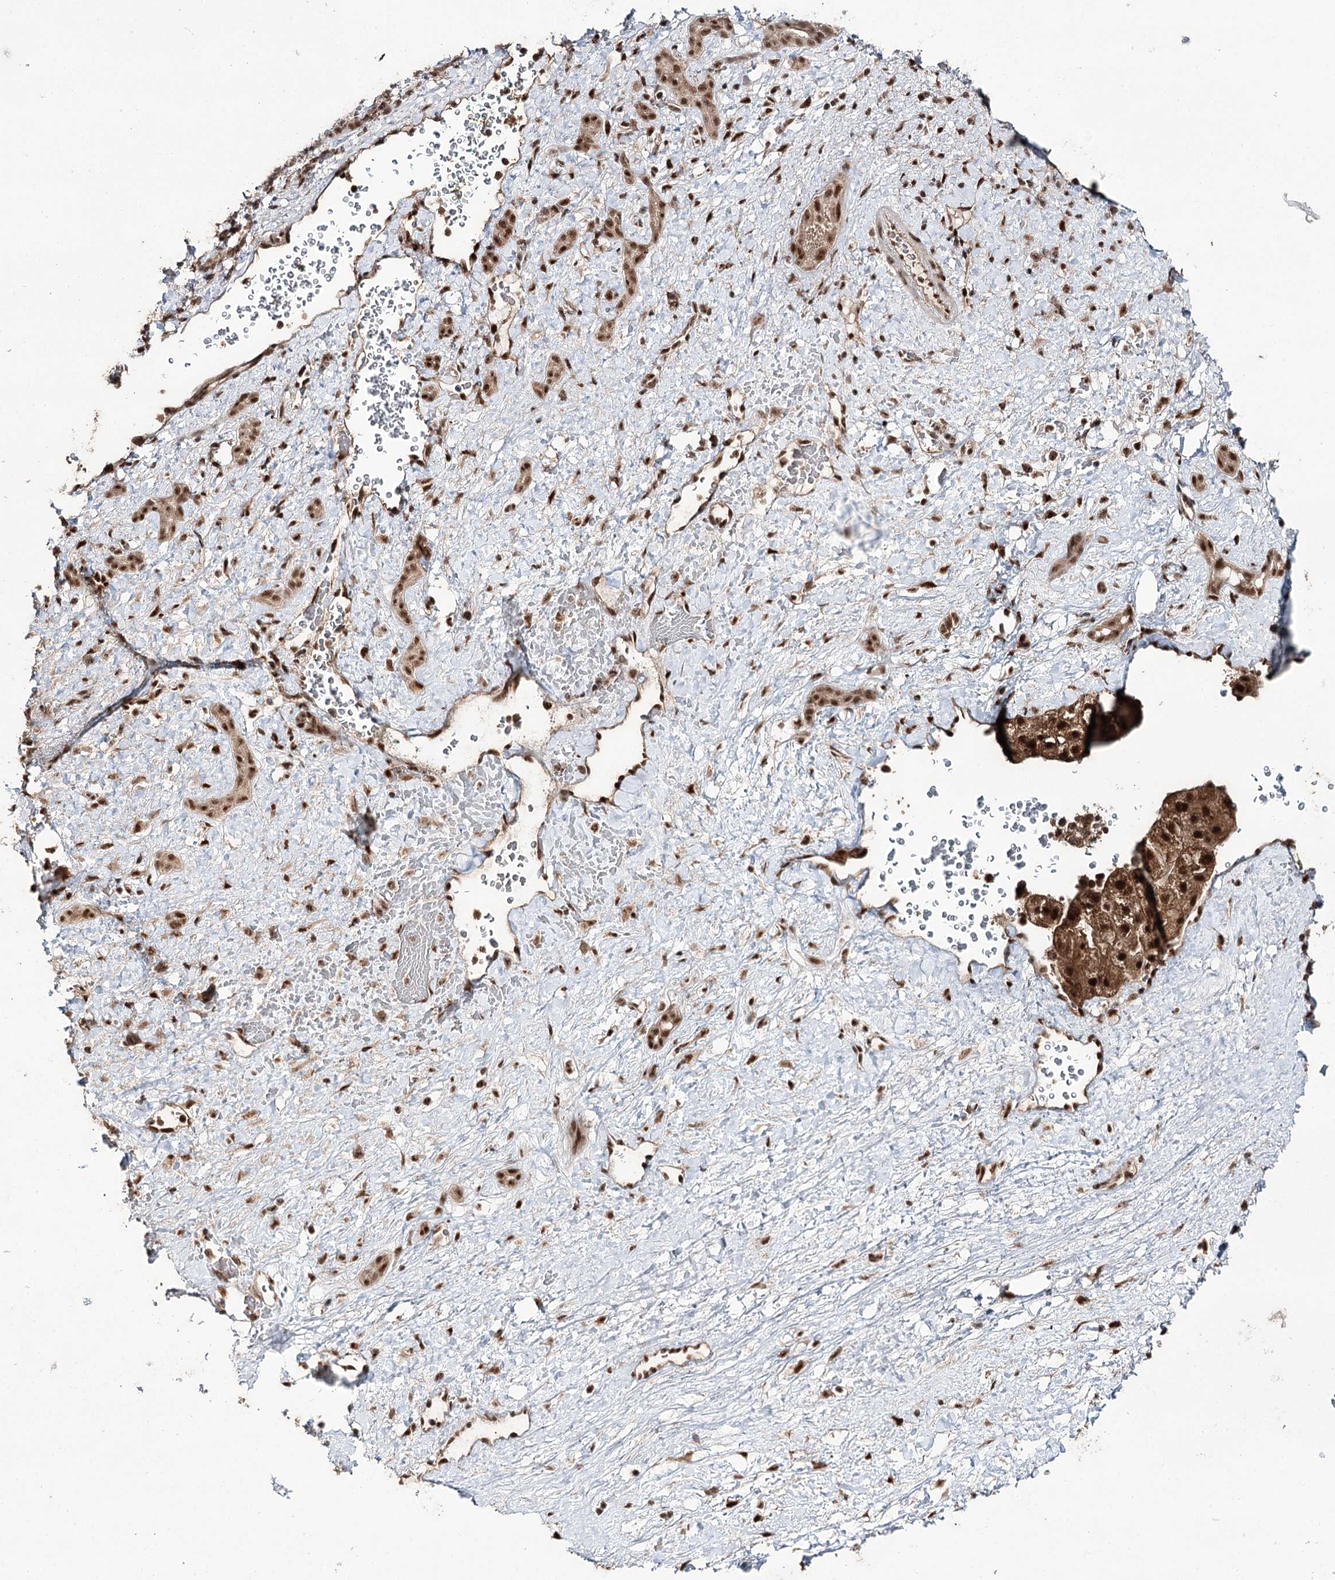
{"staining": {"intensity": "strong", "quantity": ">75%", "location": "cytoplasmic/membranous,nuclear"}, "tissue": "liver cancer", "cell_type": "Tumor cells", "image_type": "cancer", "snomed": [{"axis": "morphology", "description": "Normal tissue, NOS"}, {"axis": "morphology", "description": "Carcinoma, Hepatocellular, NOS"}, {"axis": "topography", "description": "Liver"}], "caption": "Immunohistochemistry (DAB (3,3'-diaminobenzidine)) staining of liver hepatocellular carcinoma demonstrates strong cytoplasmic/membranous and nuclear protein expression in approximately >75% of tumor cells.", "gene": "ERCC3", "patient": {"sex": "male", "age": 57}}